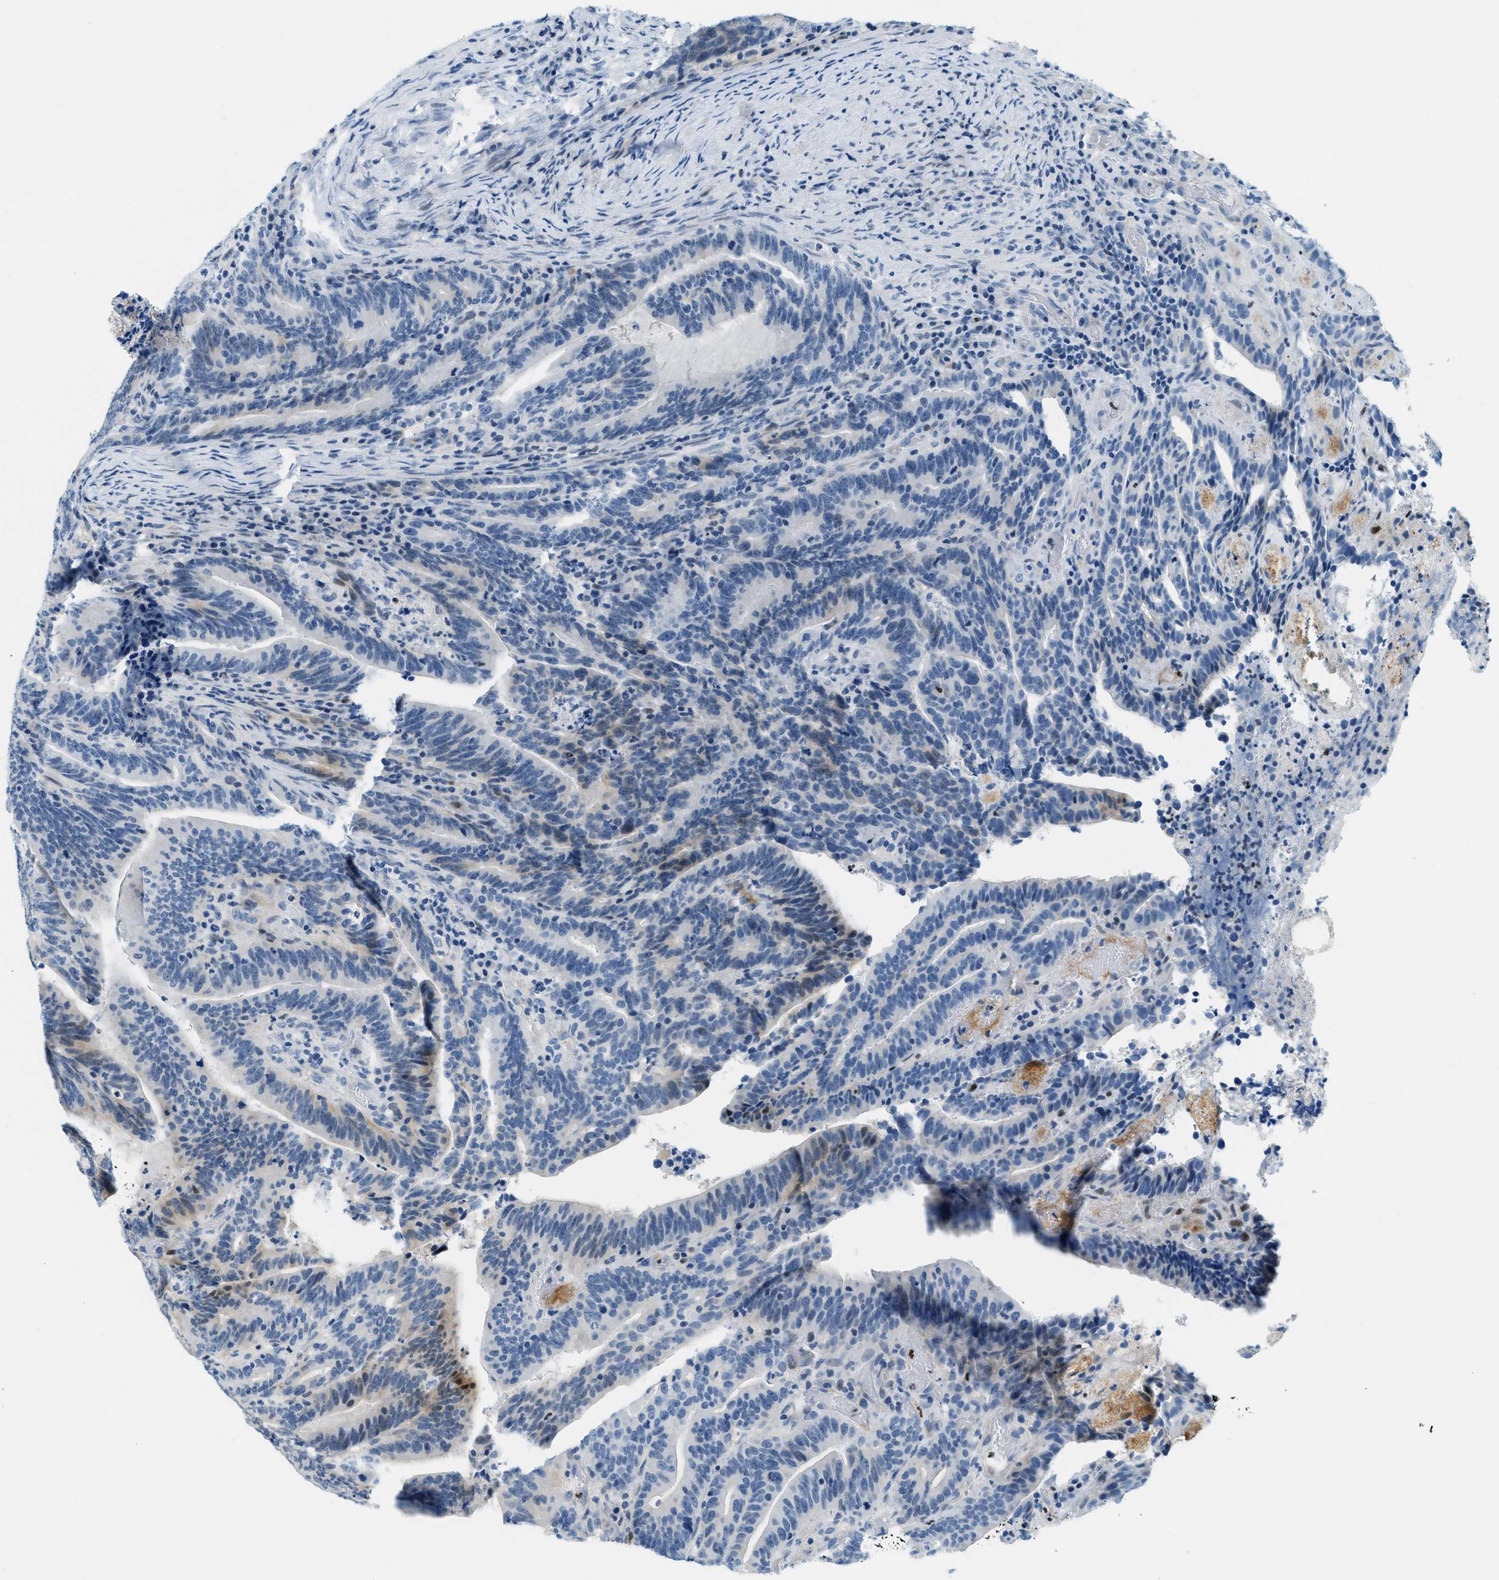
{"staining": {"intensity": "weak", "quantity": "<25%", "location": "cytoplasmic/membranous"}, "tissue": "colorectal cancer", "cell_type": "Tumor cells", "image_type": "cancer", "snomed": [{"axis": "morphology", "description": "Adenocarcinoma, NOS"}, {"axis": "topography", "description": "Colon"}], "caption": "An immunohistochemistry photomicrograph of colorectal cancer is shown. There is no staining in tumor cells of colorectal cancer. Nuclei are stained in blue.", "gene": "CYP4X1", "patient": {"sex": "female", "age": 66}}